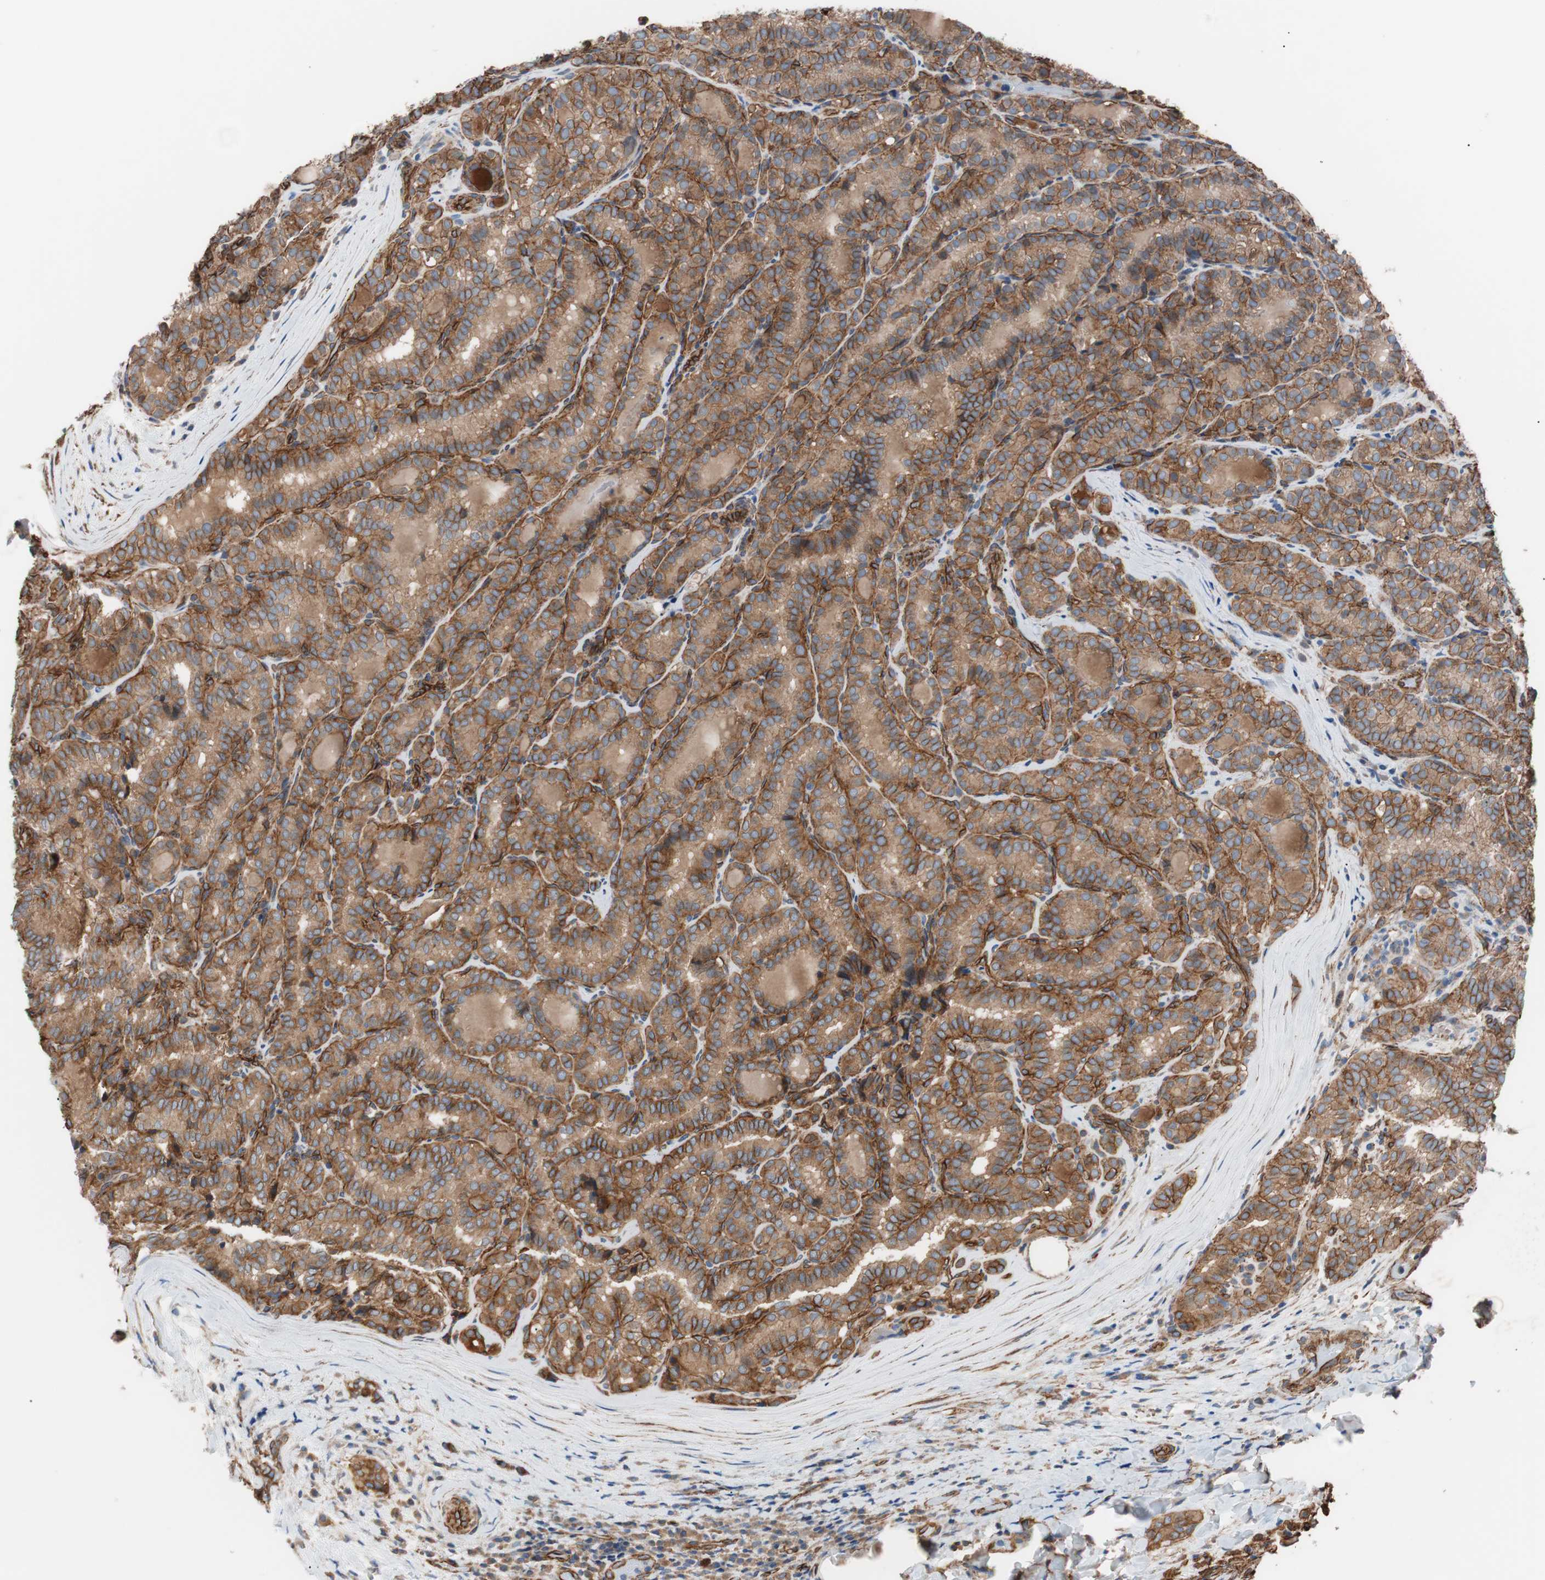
{"staining": {"intensity": "moderate", "quantity": ">75%", "location": "cytoplasmic/membranous"}, "tissue": "thyroid cancer", "cell_type": "Tumor cells", "image_type": "cancer", "snomed": [{"axis": "morphology", "description": "Normal tissue, NOS"}, {"axis": "morphology", "description": "Papillary adenocarcinoma, NOS"}, {"axis": "topography", "description": "Thyroid gland"}], "caption": "Immunohistochemistry (IHC) photomicrograph of thyroid papillary adenocarcinoma stained for a protein (brown), which exhibits medium levels of moderate cytoplasmic/membranous staining in about >75% of tumor cells.", "gene": "SPINT1", "patient": {"sex": "female", "age": 30}}